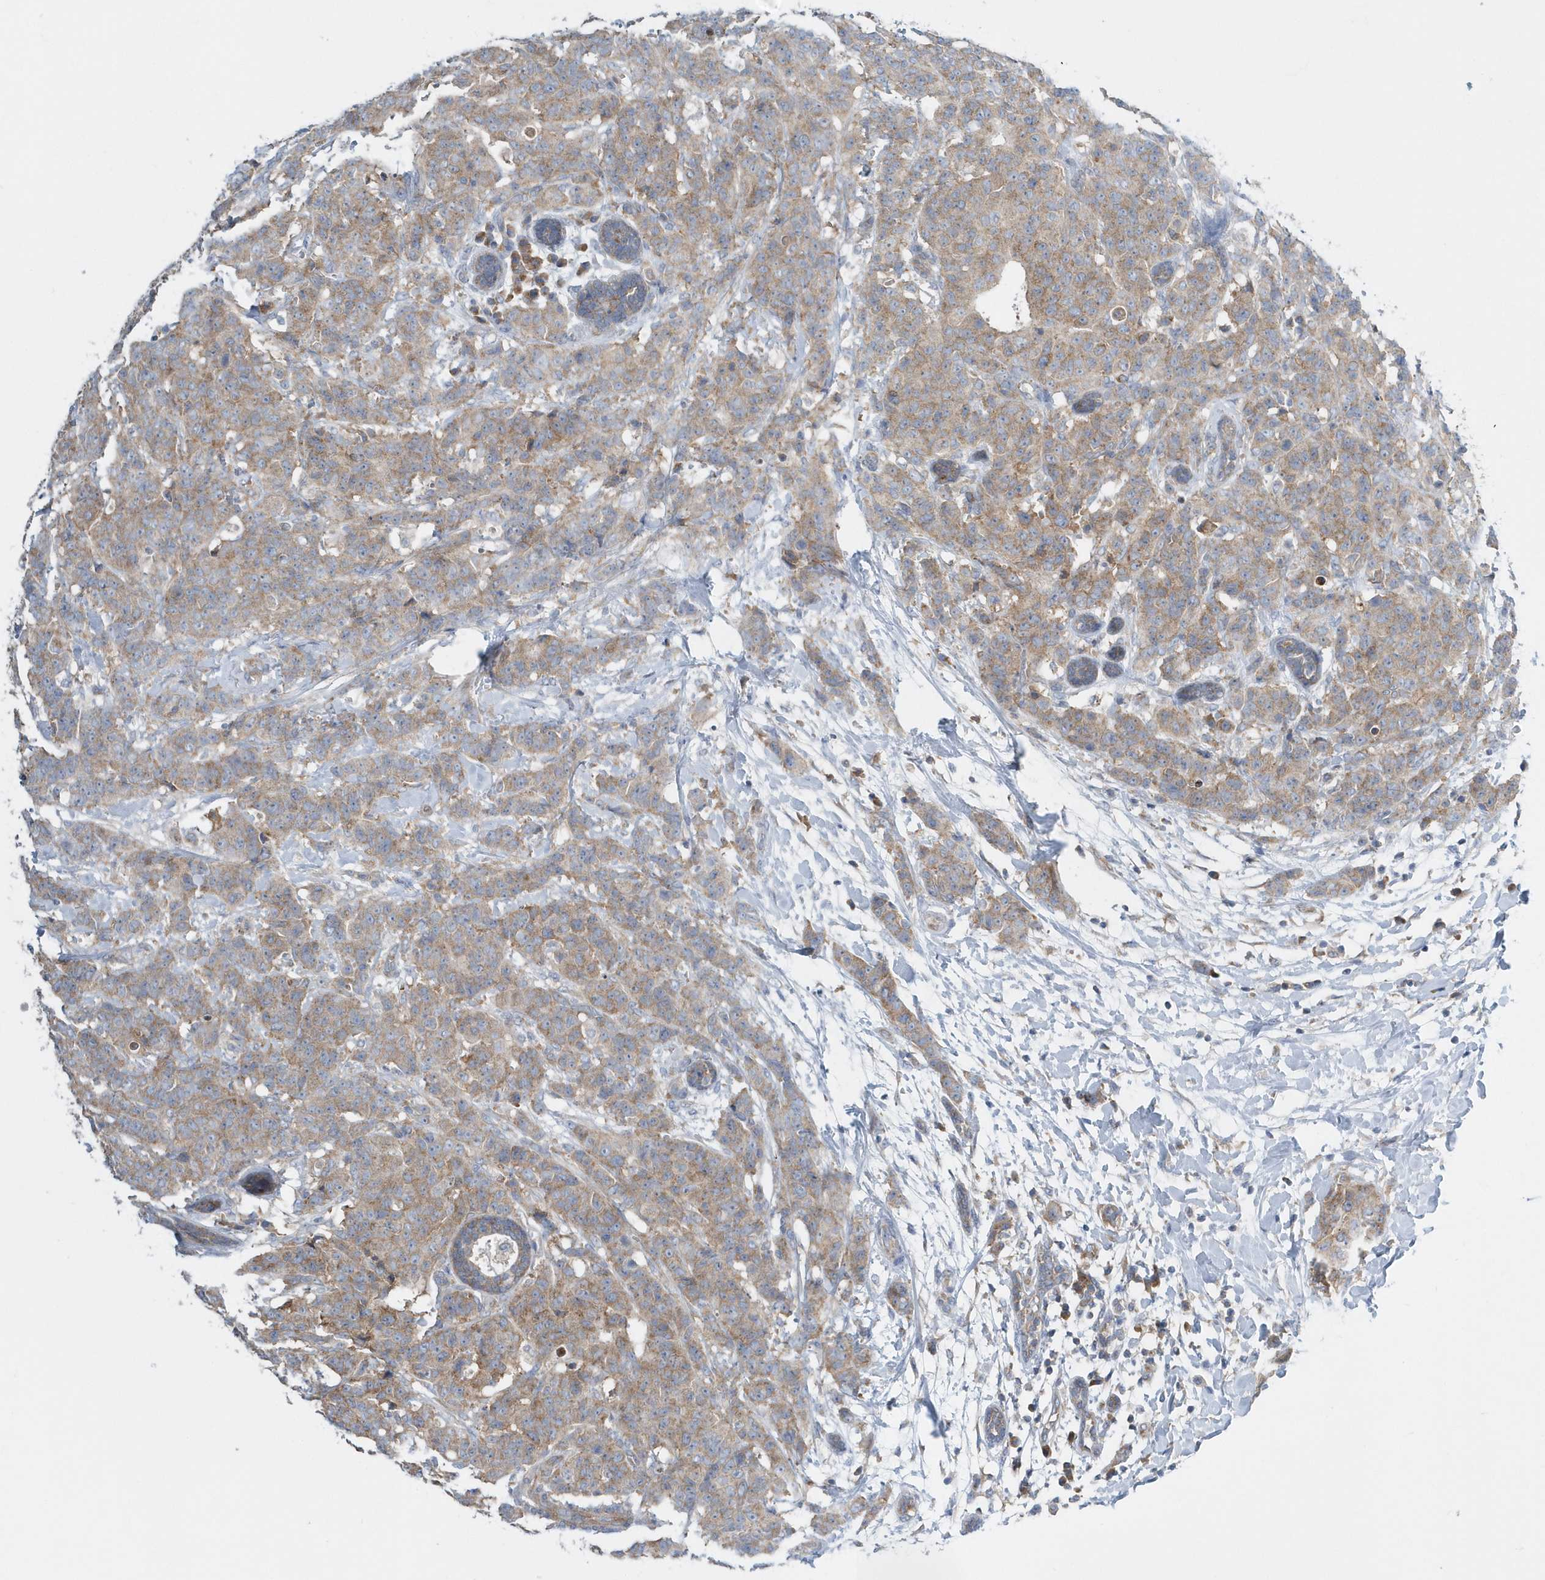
{"staining": {"intensity": "weak", "quantity": ">75%", "location": "cytoplasmic/membranous"}, "tissue": "breast cancer", "cell_type": "Tumor cells", "image_type": "cancer", "snomed": [{"axis": "morphology", "description": "Normal tissue, NOS"}, {"axis": "morphology", "description": "Duct carcinoma"}, {"axis": "topography", "description": "Breast"}], "caption": "A low amount of weak cytoplasmic/membranous positivity is identified in about >75% of tumor cells in invasive ductal carcinoma (breast) tissue. The staining is performed using DAB (3,3'-diaminobenzidine) brown chromogen to label protein expression. The nuclei are counter-stained blue using hematoxylin.", "gene": "EIF3C", "patient": {"sex": "female", "age": 40}}